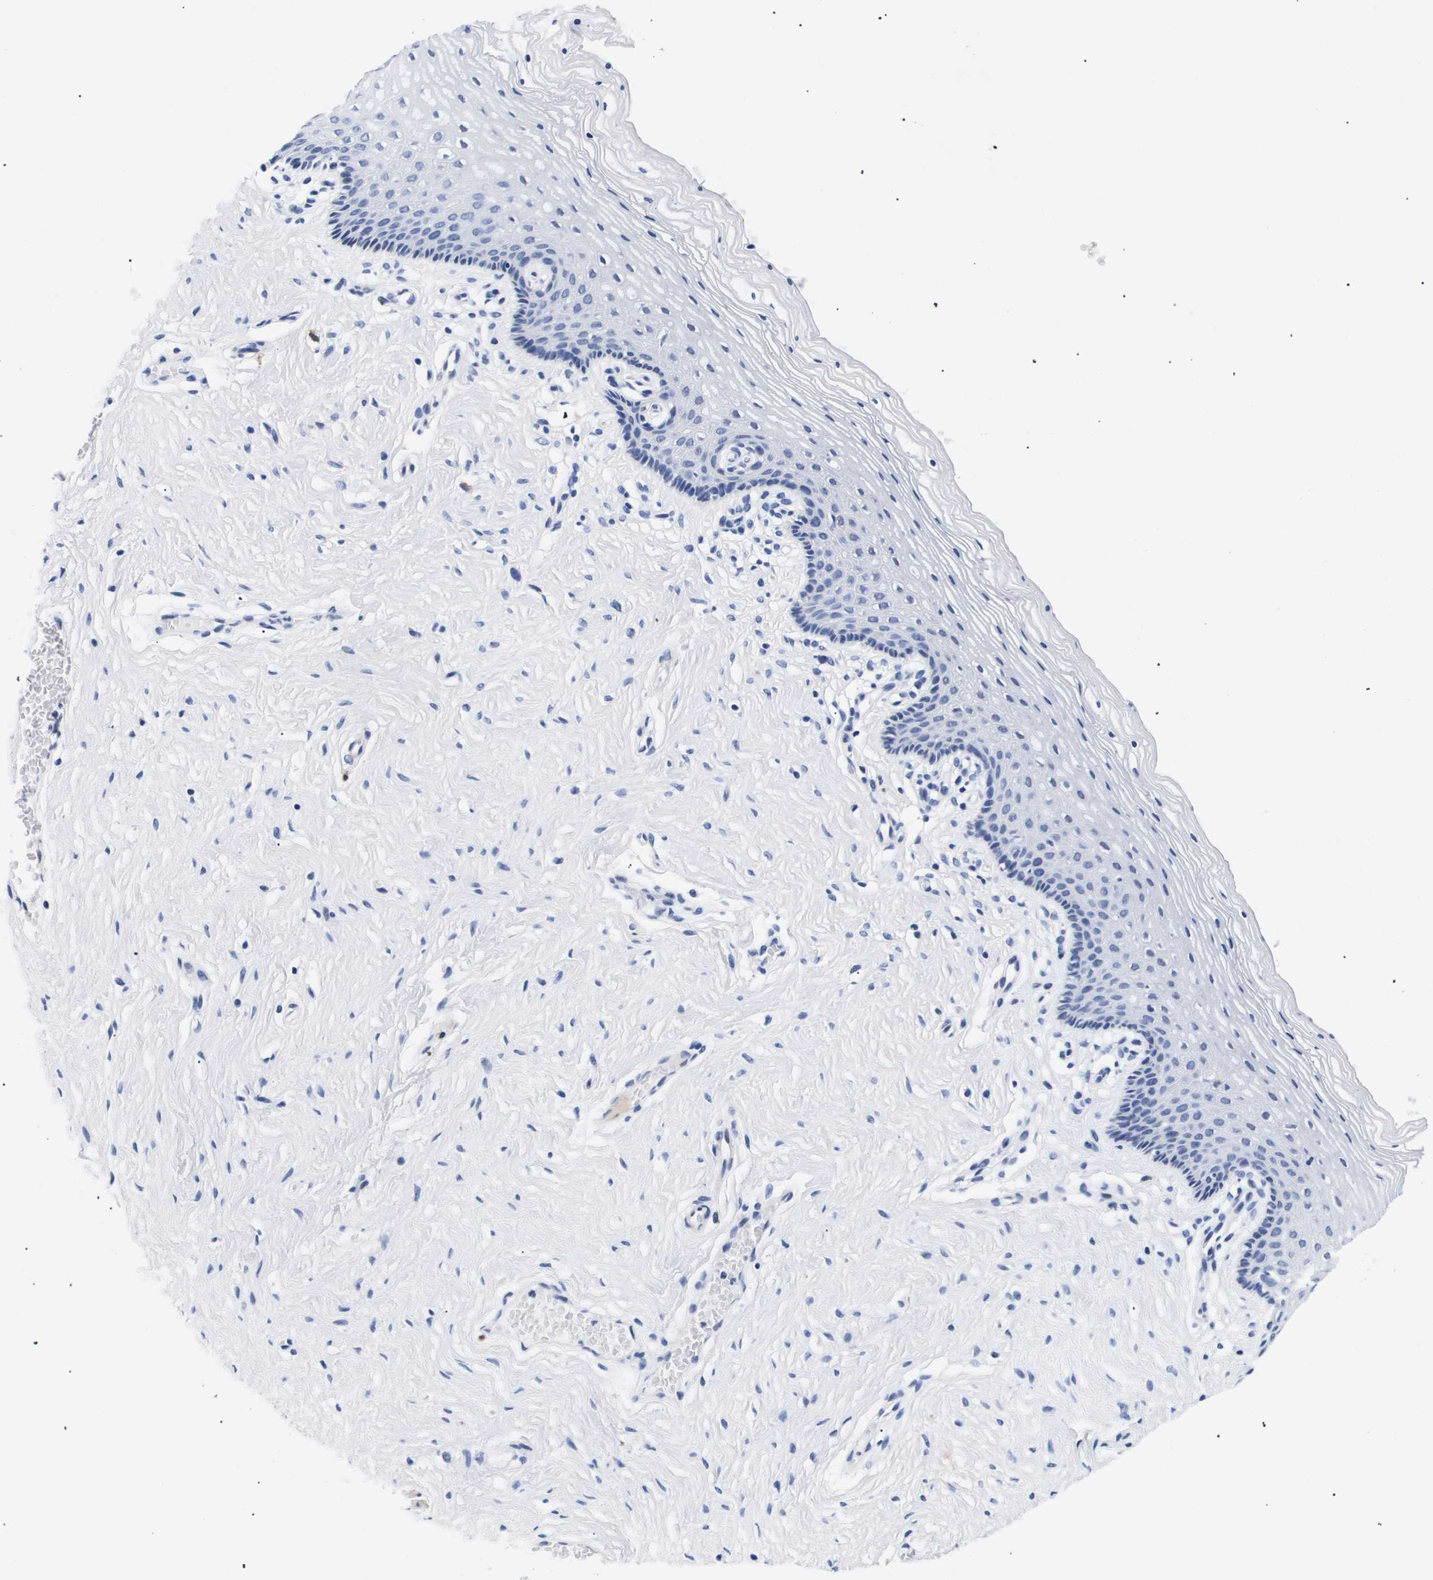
{"staining": {"intensity": "weak", "quantity": "<25%", "location": "cytoplasmic/membranous"}, "tissue": "vagina", "cell_type": "Squamous epithelial cells", "image_type": "normal", "snomed": [{"axis": "morphology", "description": "Normal tissue, NOS"}, {"axis": "topography", "description": "Vagina"}], "caption": "An immunohistochemistry histopathology image of normal vagina is shown. There is no staining in squamous epithelial cells of vagina.", "gene": "SHD", "patient": {"sex": "female", "age": 32}}